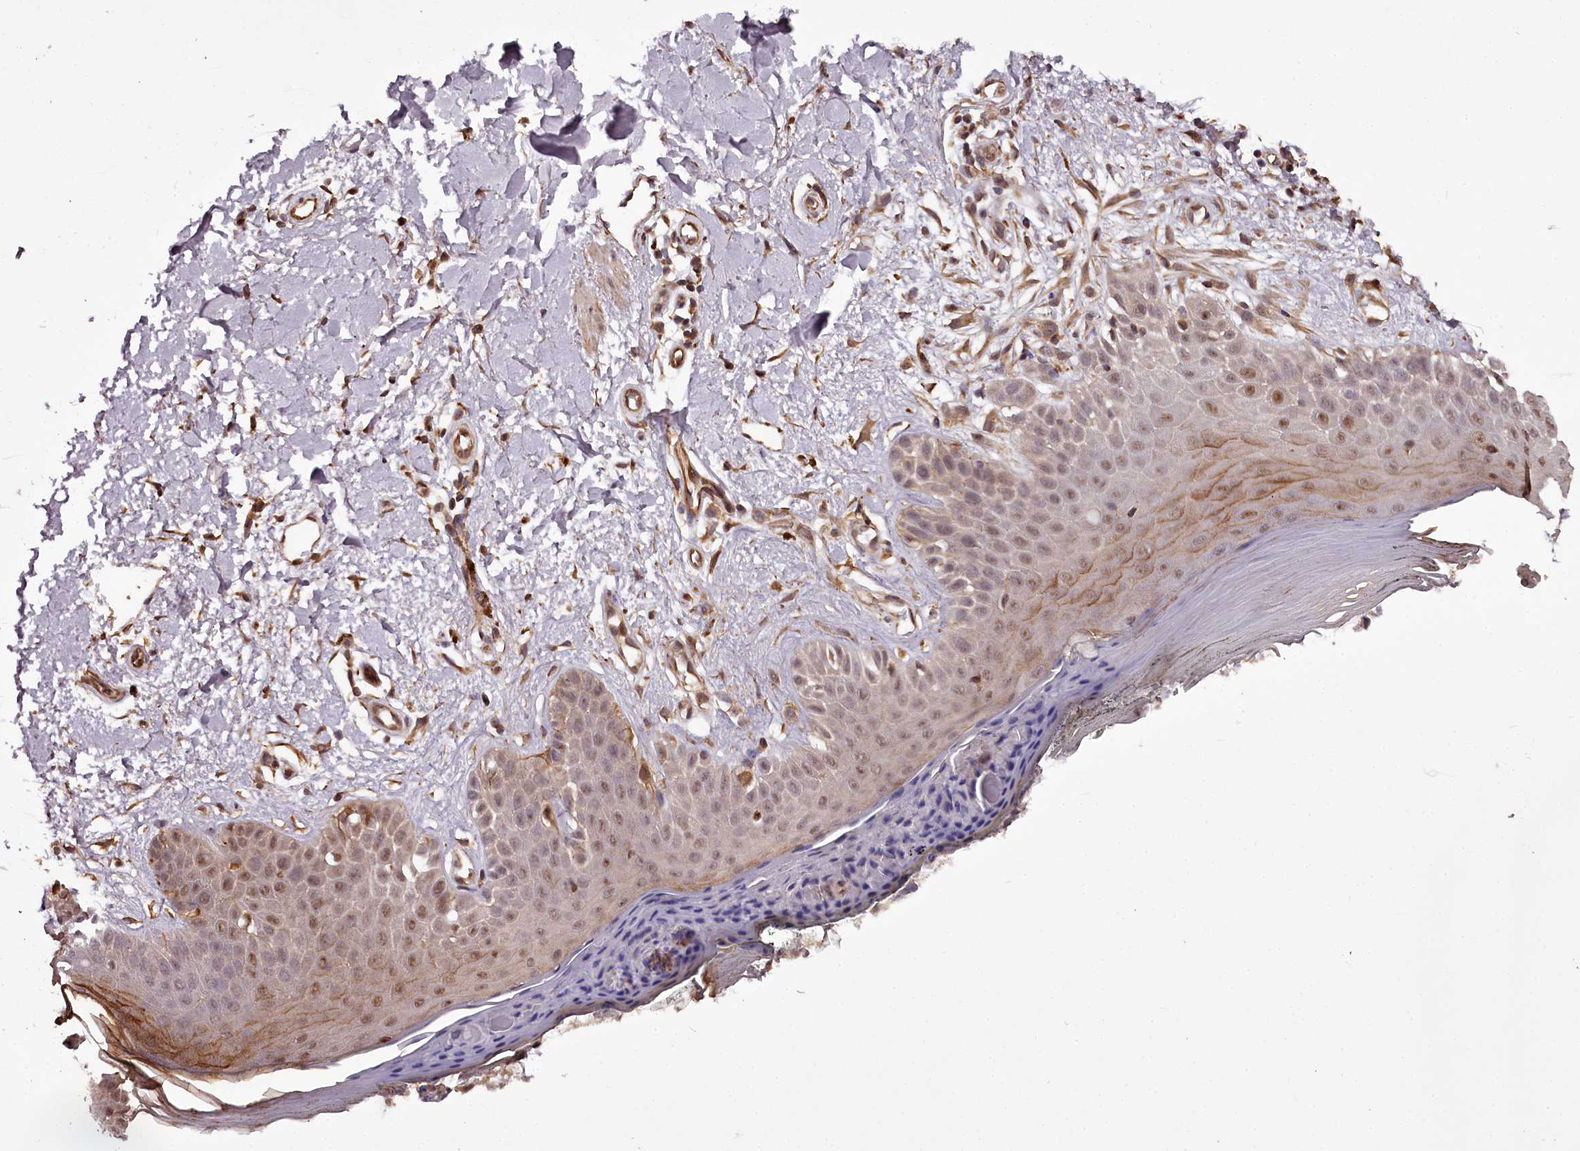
{"staining": {"intensity": "strong", "quantity": ">75%", "location": "cytoplasmic/membranous,nuclear"}, "tissue": "skin", "cell_type": "Fibroblasts", "image_type": "normal", "snomed": [{"axis": "morphology", "description": "Normal tissue, NOS"}, {"axis": "topography", "description": "Skin"}], "caption": "Human skin stained with a protein marker exhibits strong staining in fibroblasts.", "gene": "MAML3", "patient": {"sex": "female", "age": 64}}